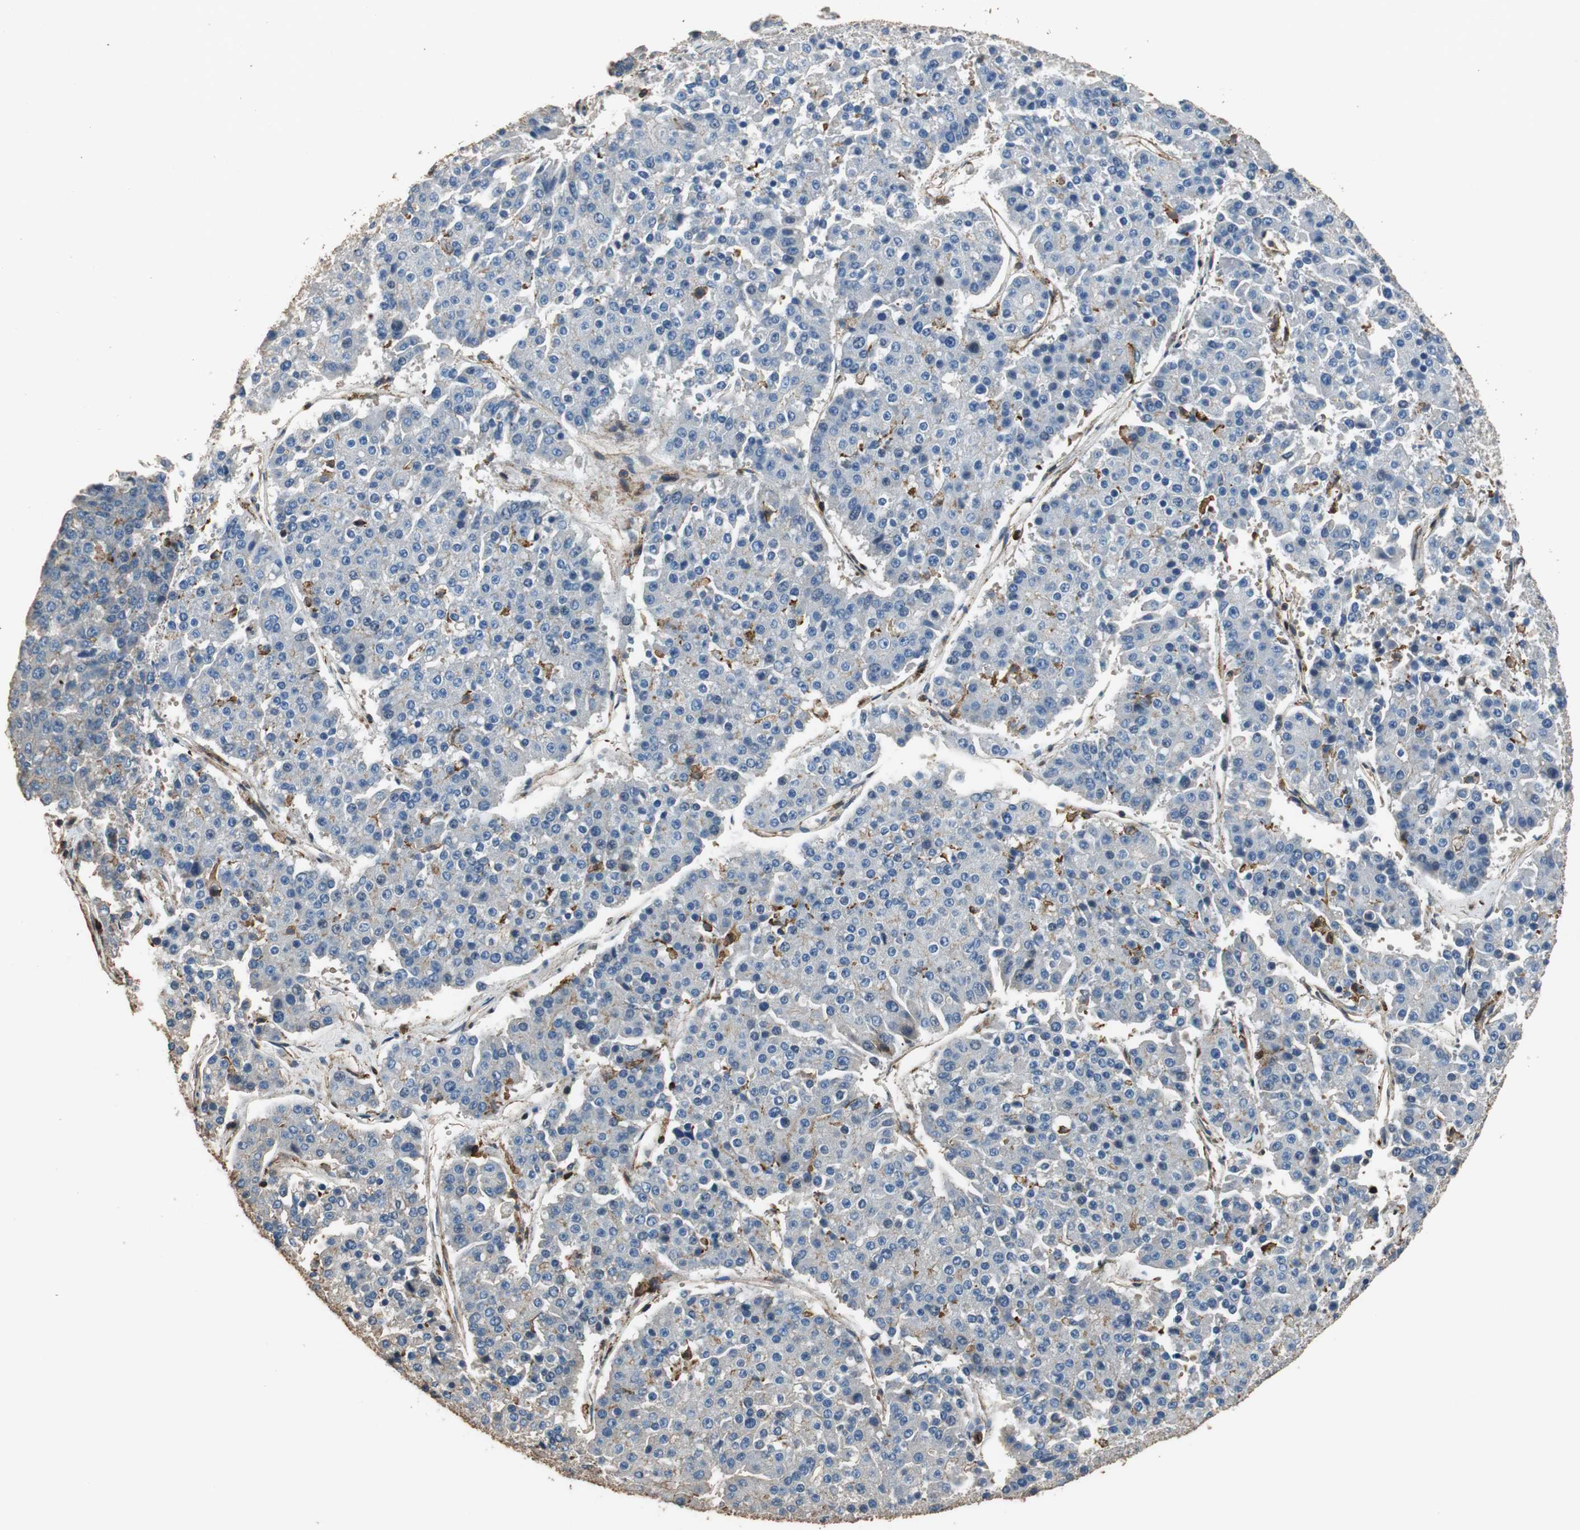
{"staining": {"intensity": "negative", "quantity": "none", "location": "none"}, "tissue": "pancreatic cancer", "cell_type": "Tumor cells", "image_type": "cancer", "snomed": [{"axis": "morphology", "description": "Adenocarcinoma, NOS"}, {"axis": "topography", "description": "Pancreas"}], "caption": "This is an immunohistochemistry image of human pancreatic cancer. There is no positivity in tumor cells.", "gene": "PRKRA", "patient": {"sex": "male", "age": 50}}